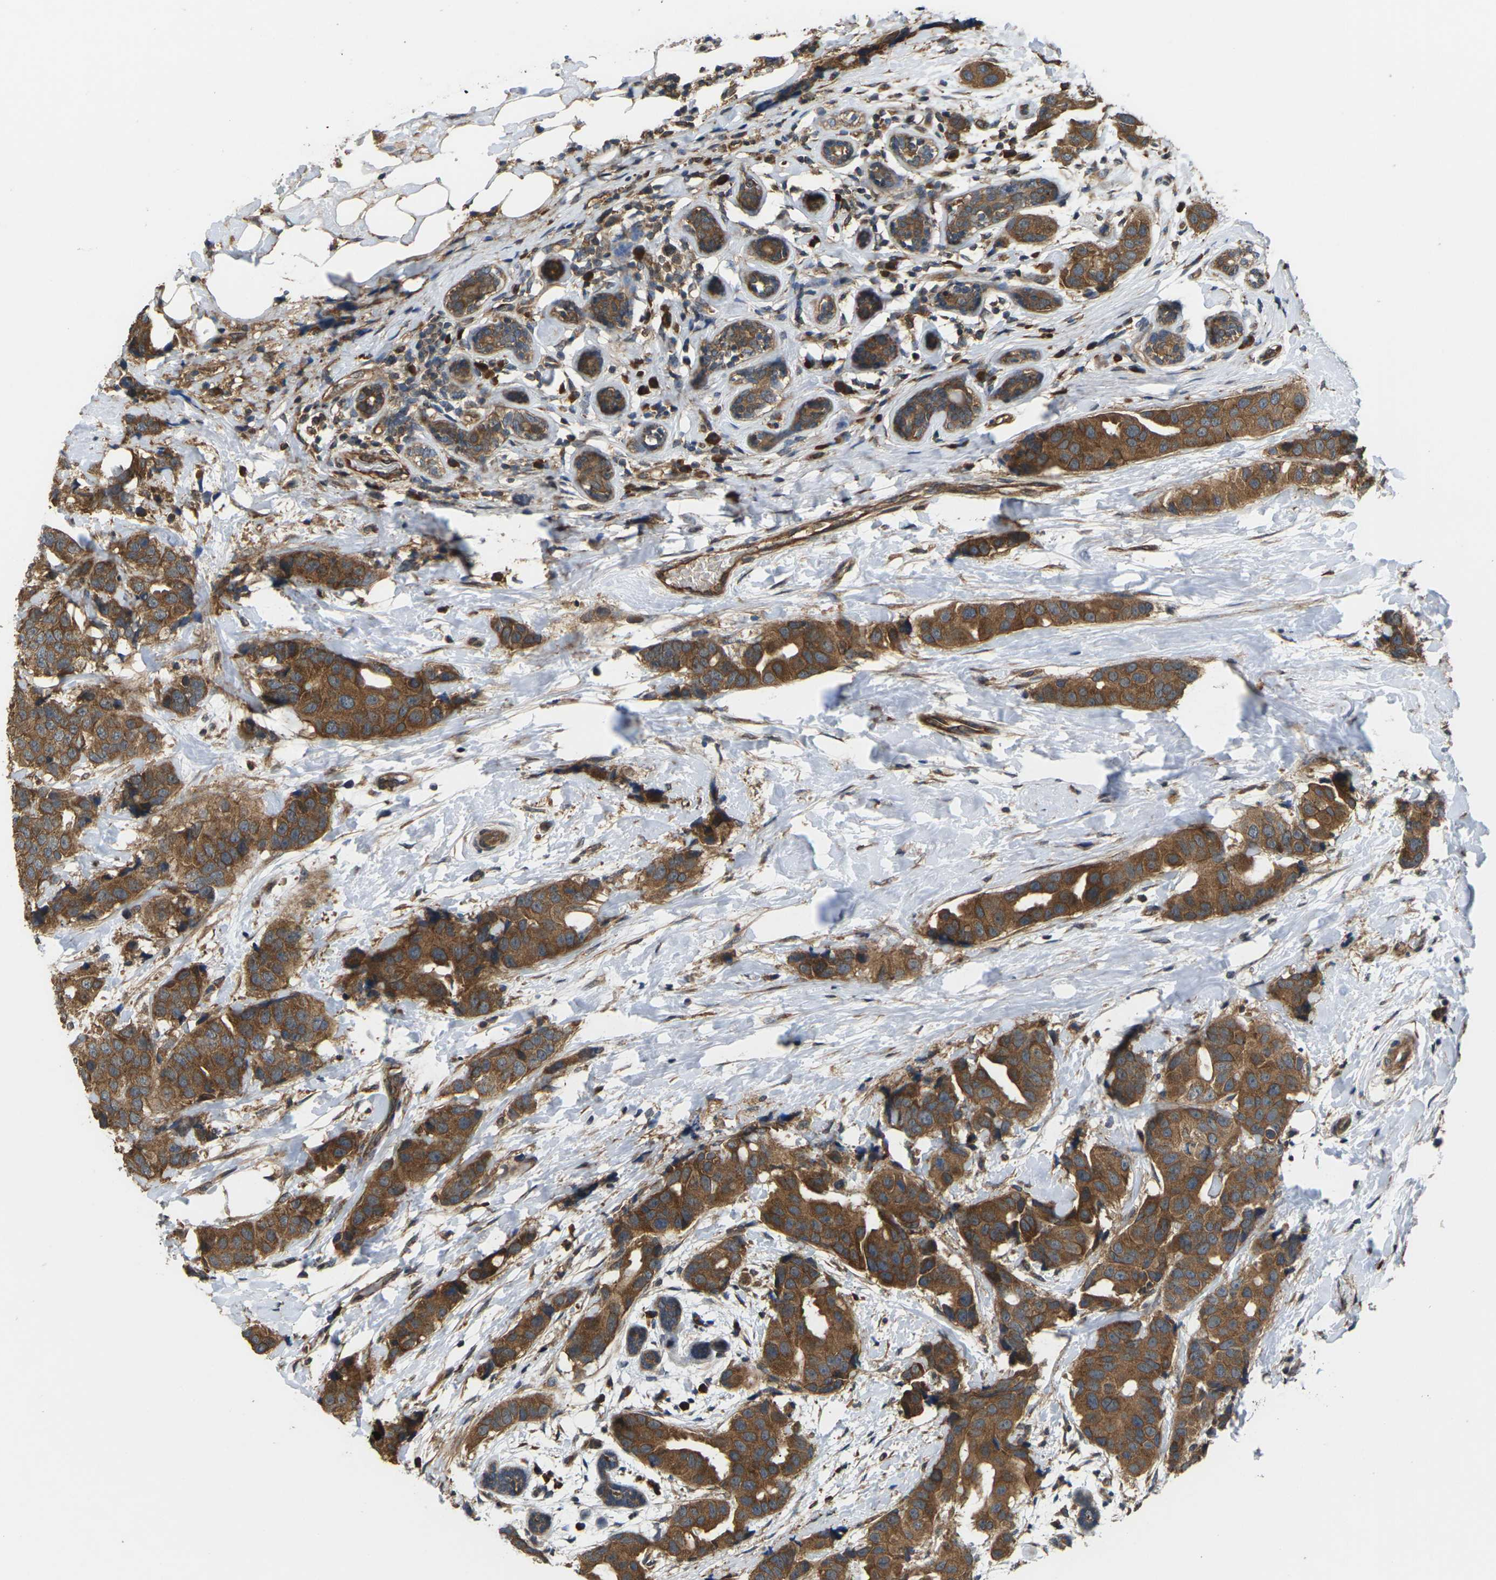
{"staining": {"intensity": "strong", "quantity": ">75%", "location": "cytoplasmic/membranous"}, "tissue": "breast cancer", "cell_type": "Tumor cells", "image_type": "cancer", "snomed": [{"axis": "morphology", "description": "Normal tissue, NOS"}, {"axis": "morphology", "description": "Duct carcinoma"}, {"axis": "topography", "description": "Breast"}], "caption": "Tumor cells show high levels of strong cytoplasmic/membranous staining in about >75% of cells in intraductal carcinoma (breast).", "gene": "NRAS", "patient": {"sex": "female", "age": 39}}